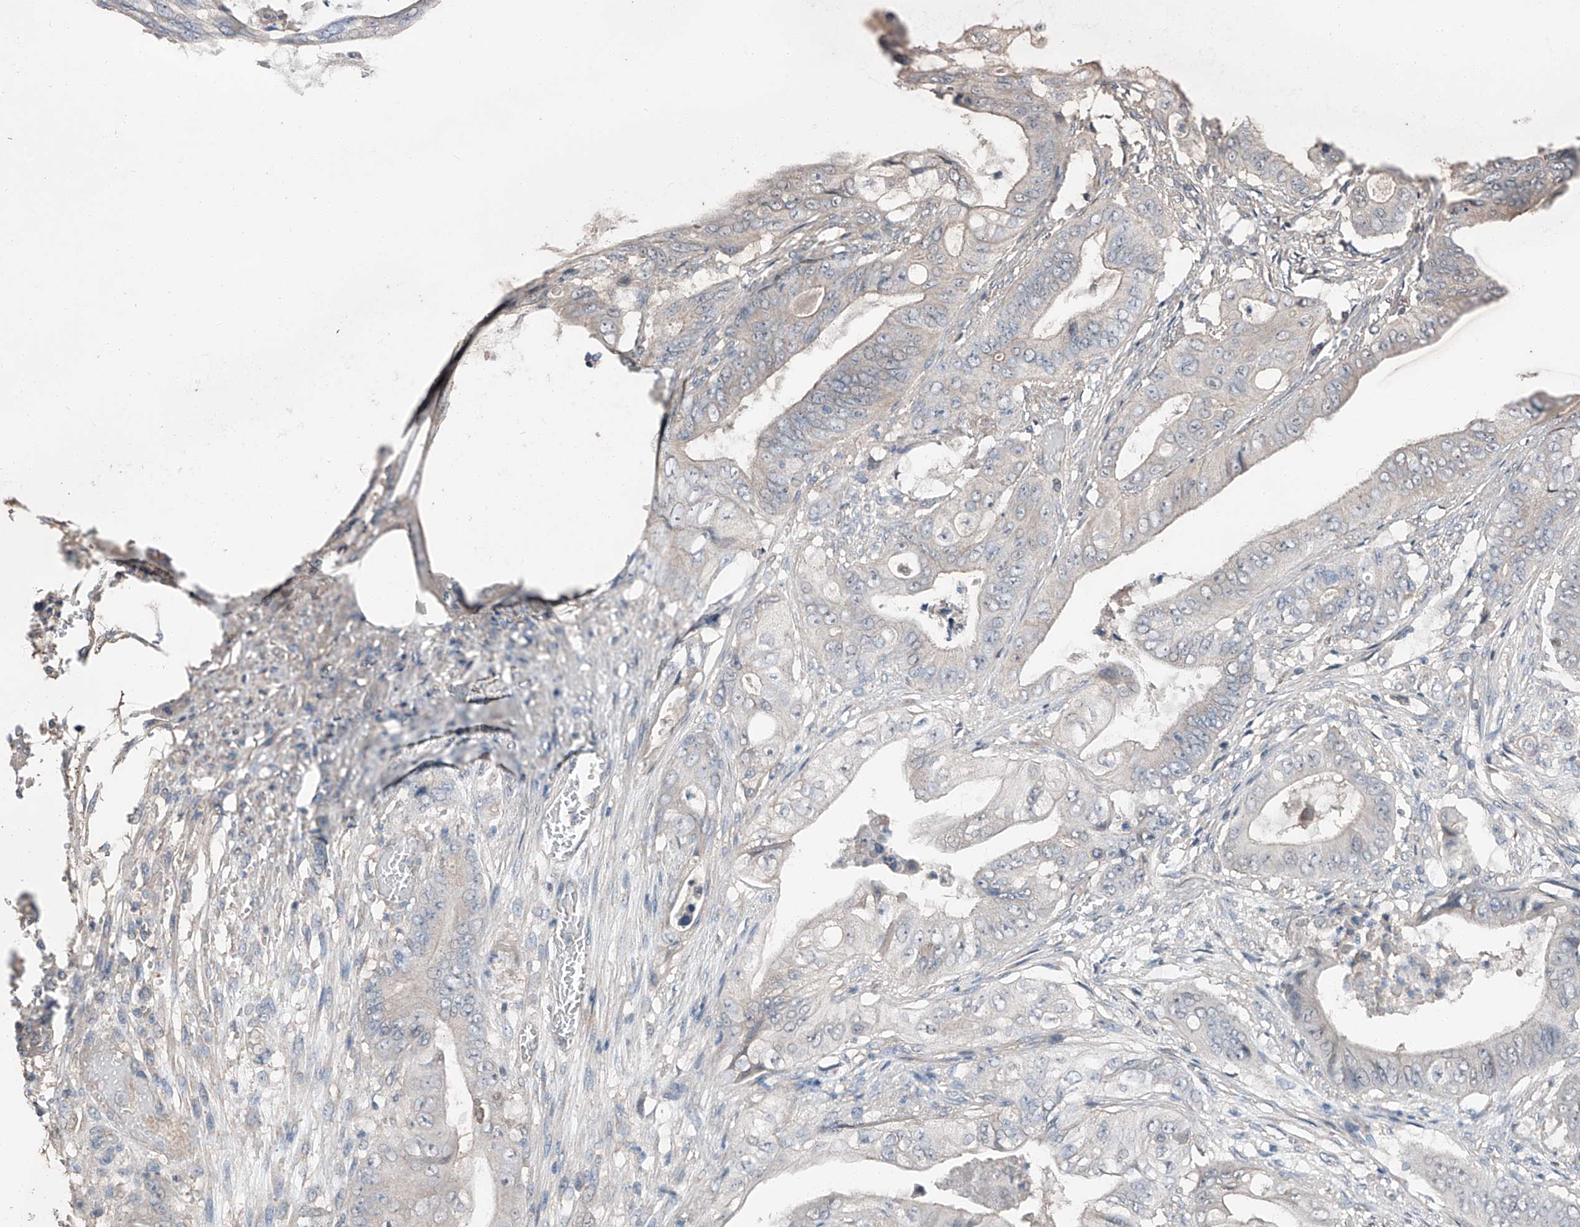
{"staining": {"intensity": "negative", "quantity": "none", "location": "none"}, "tissue": "stomach cancer", "cell_type": "Tumor cells", "image_type": "cancer", "snomed": [{"axis": "morphology", "description": "Adenocarcinoma, NOS"}, {"axis": "topography", "description": "Stomach"}], "caption": "This is an immunohistochemistry image of adenocarcinoma (stomach). There is no expression in tumor cells.", "gene": "MAMLD1", "patient": {"sex": "female", "age": 73}}